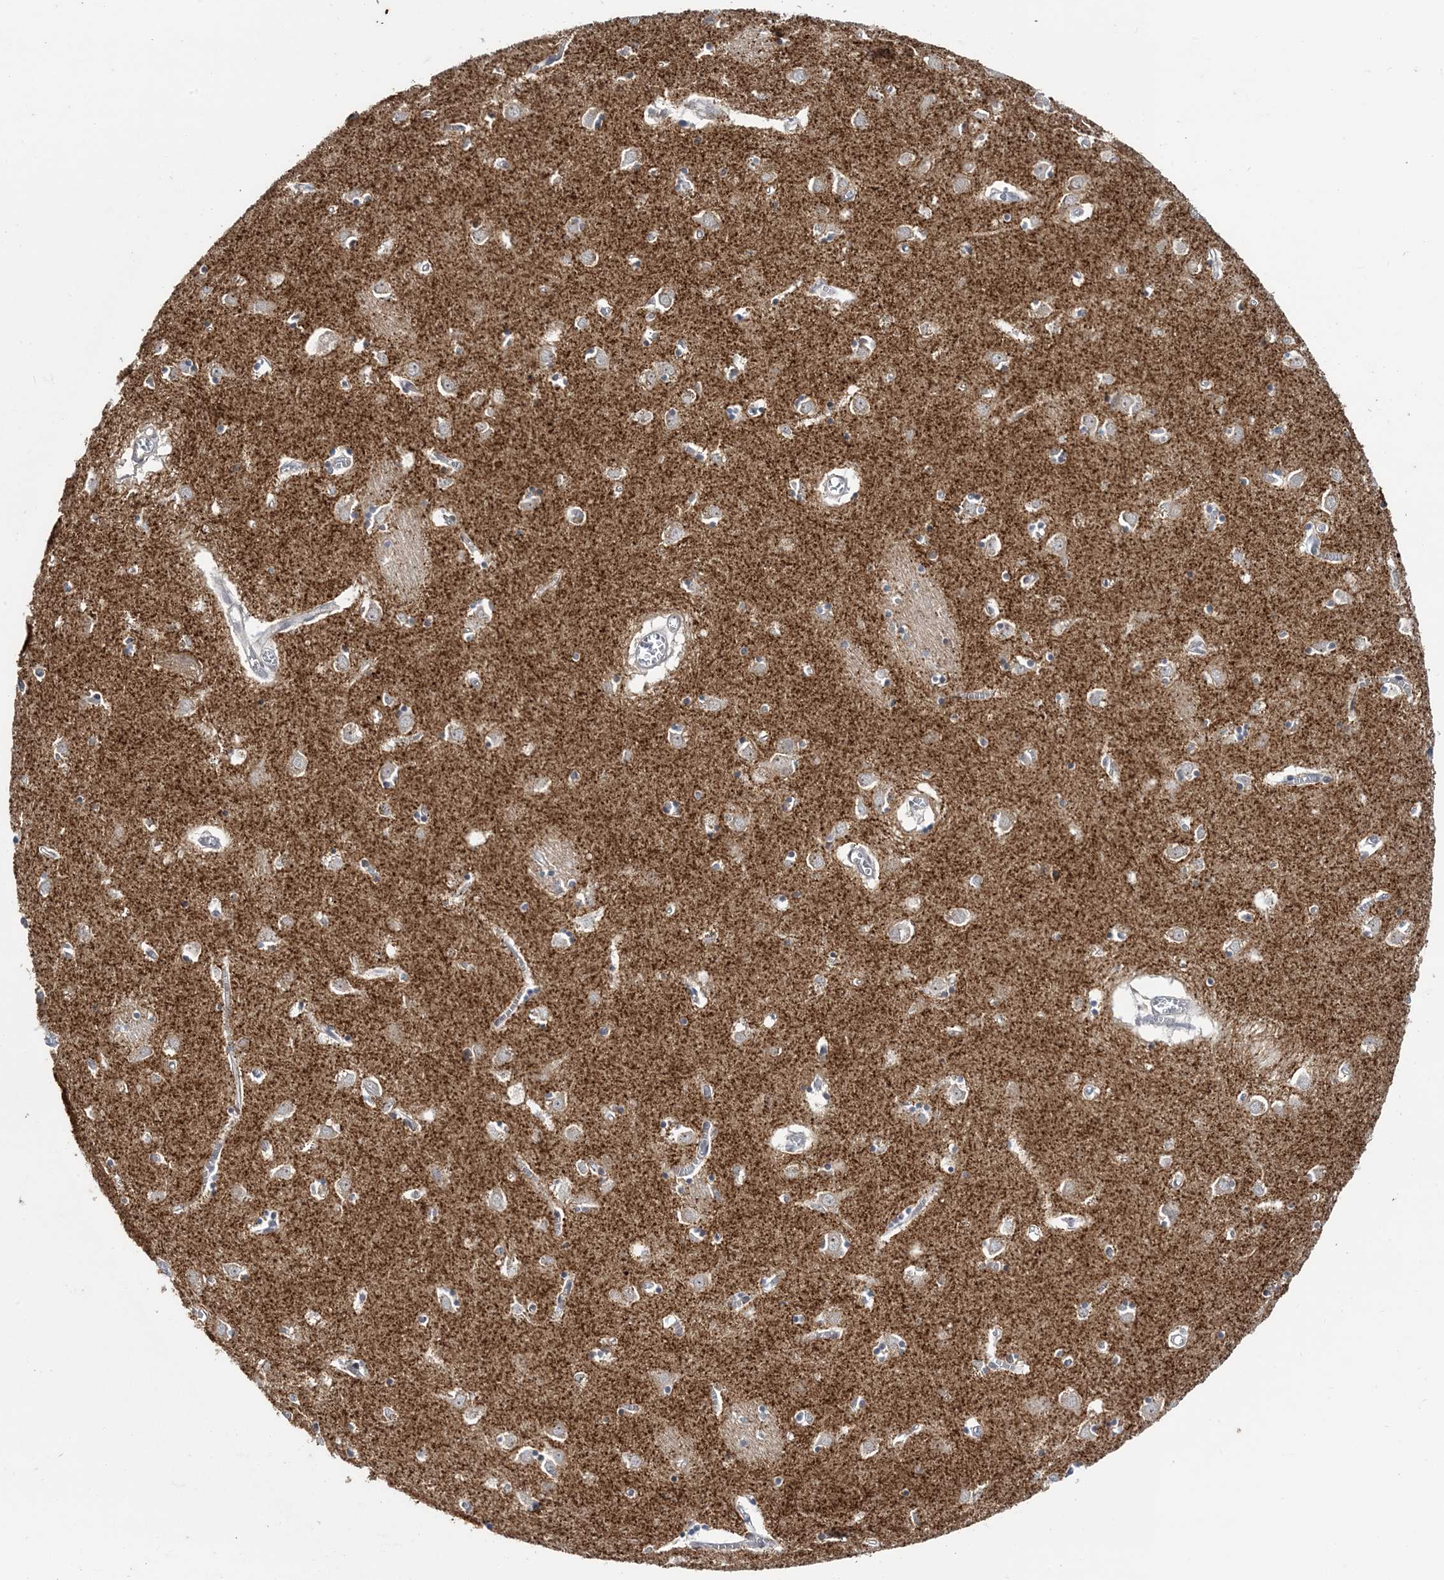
{"staining": {"intensity": "weak", "quantity": "25%-75%", "location": "cytoplasmic/membranous"}, "tissue": "caudate", "cell_type": "Glial cells", "image_type": "normal", "snomed": [{"axis": "morphology", "description": "Normal tissue, NOS"}, {"axis": "topography", "description": "Lateral ventricle wall"}], "caption": "About 25%-75% of glial cells in normal human caudate exhibit weak cytoplasmic/membranous protein positivity as visualized by brown immunohistochemical staining.", "gene": "LEXM", "patient": {"sex": "male", "age": 70}}